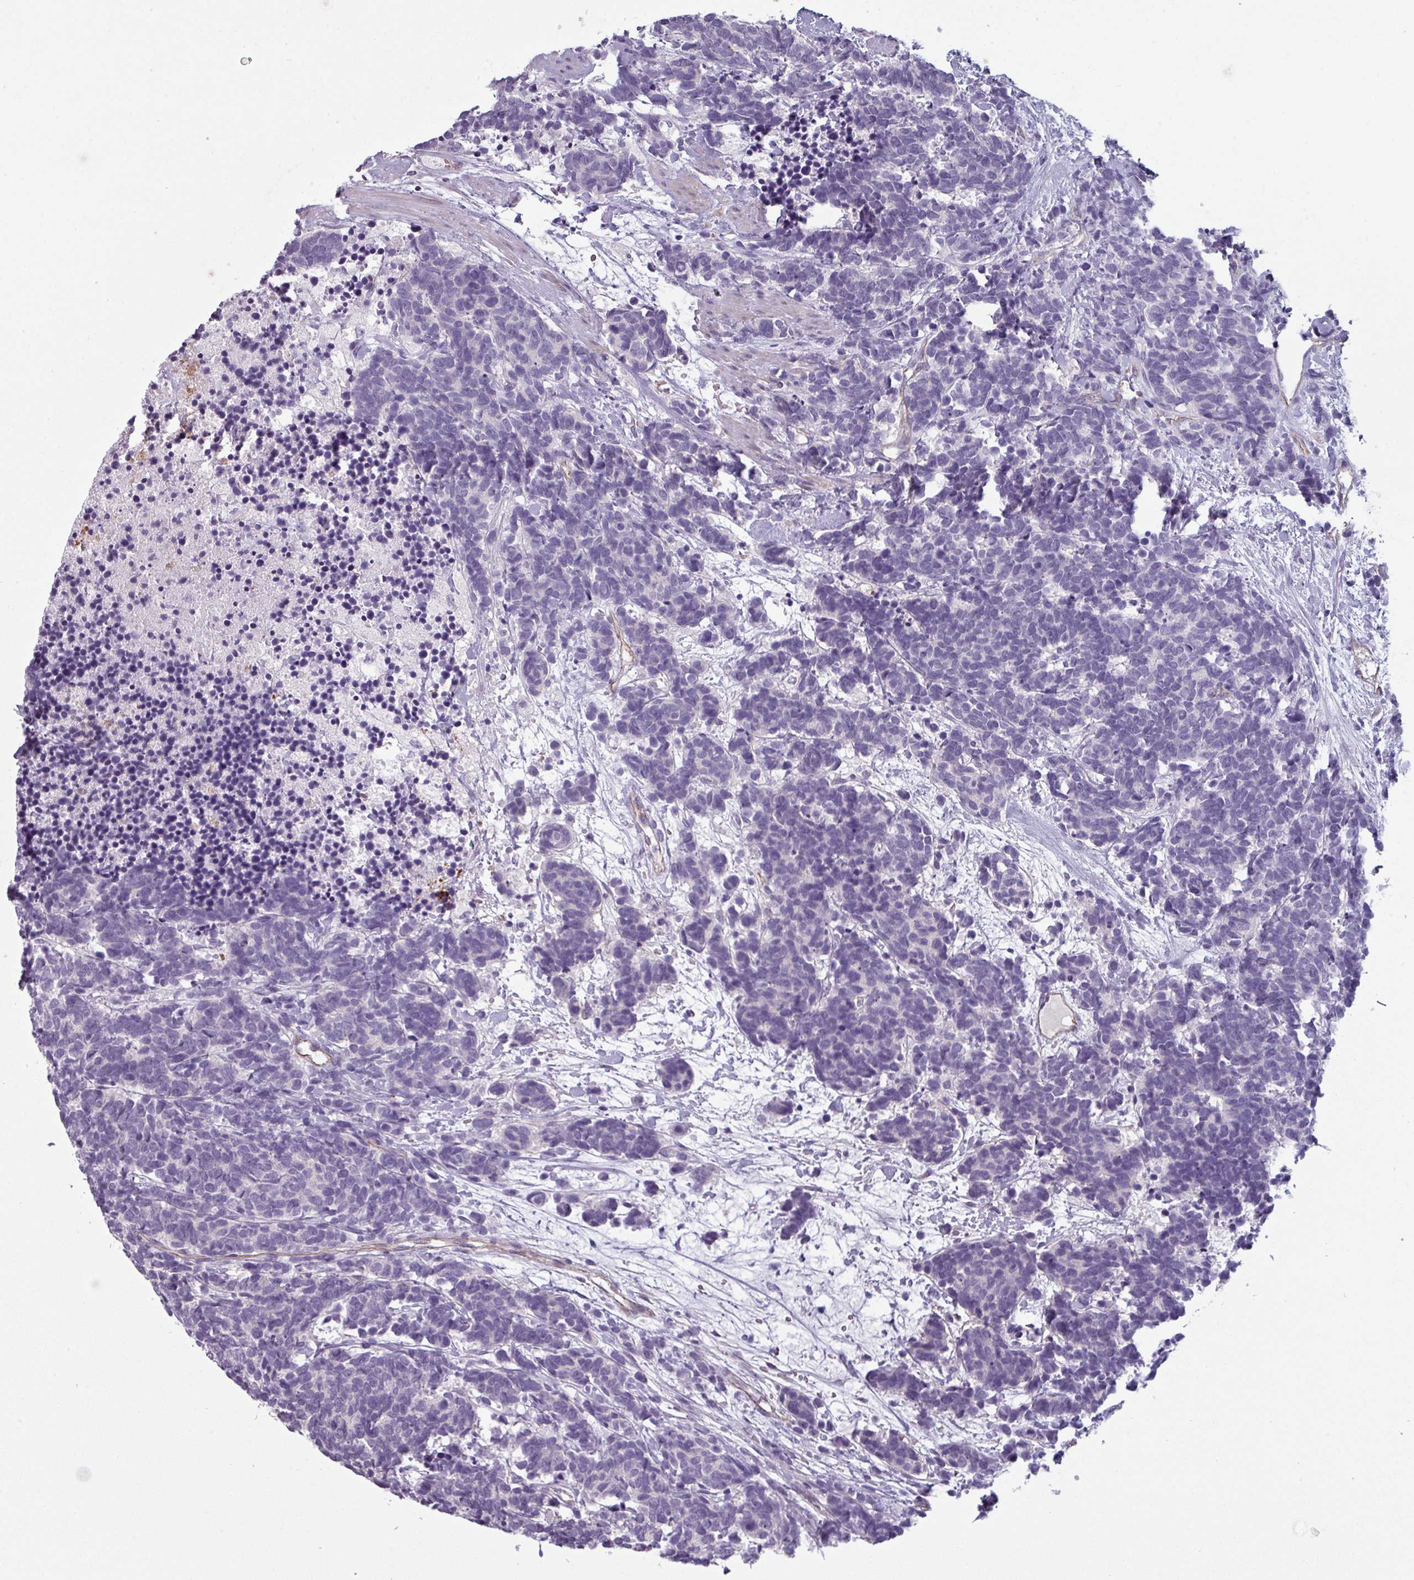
{"staining": {"intensity": "negative", "quantity": "none", "location": "none"}, "tissue": "carcinoid", "cell_type": "Tumor cells", "image_type": "cancer", "snomed": [{"axis": "morphology", "description": "Carcinoma, NOS"}, {"axis": "morphology", "description": "Carcinoid, malignant, NOS"}, {"axis": "topography", "description": "Prostate"}], "caption": "A high-resolution micrograph shows IHC staining of carcinoma, which exhibits no significant expression in tumor cells.", "gene": "AREL1", "patient": {"sex": "male", "age": 57}}